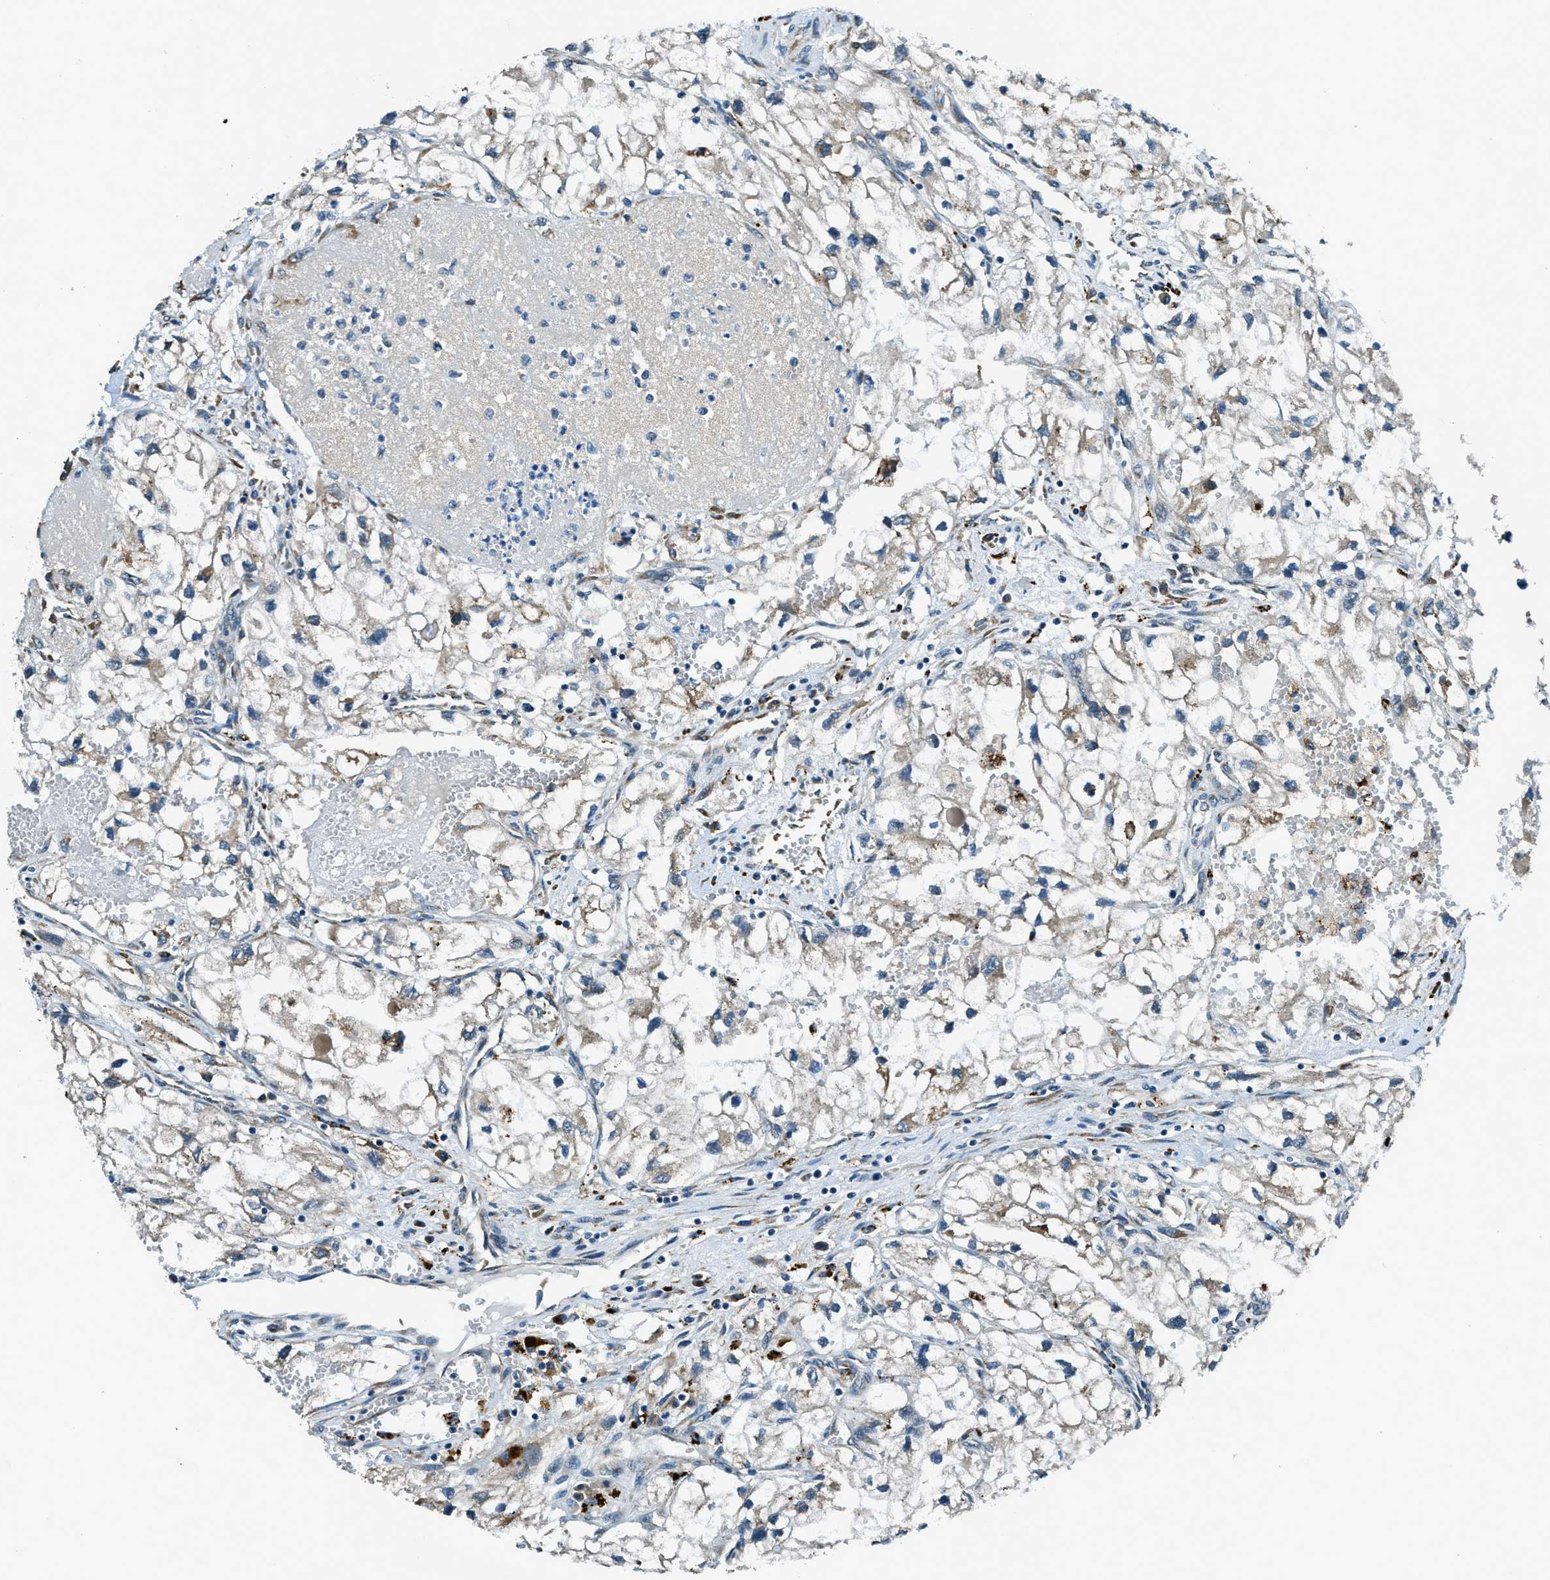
{"staining": {"intensity": "weak", "quantity": "<25%", "location": "cytoplasmic/membranous"}, "tissue": "renal cancer", "cell_type": "Tumor cells", "image_type": "cancer", "snomed": [{"axis": "morphology", "description": "Adenocarcinoma, NOS"}, {"axis": "topography", "description": "Kidney"}], "caption": "IHC image of neoplastic tissue: human adenocarcinoma (renal) stained with DAB reveals no significant protein expression in tumor cells. (IHC, brightfield microscopy, high magnification).", "gene": "GINM1", "patient": {"sex": "female", "age": 70}}